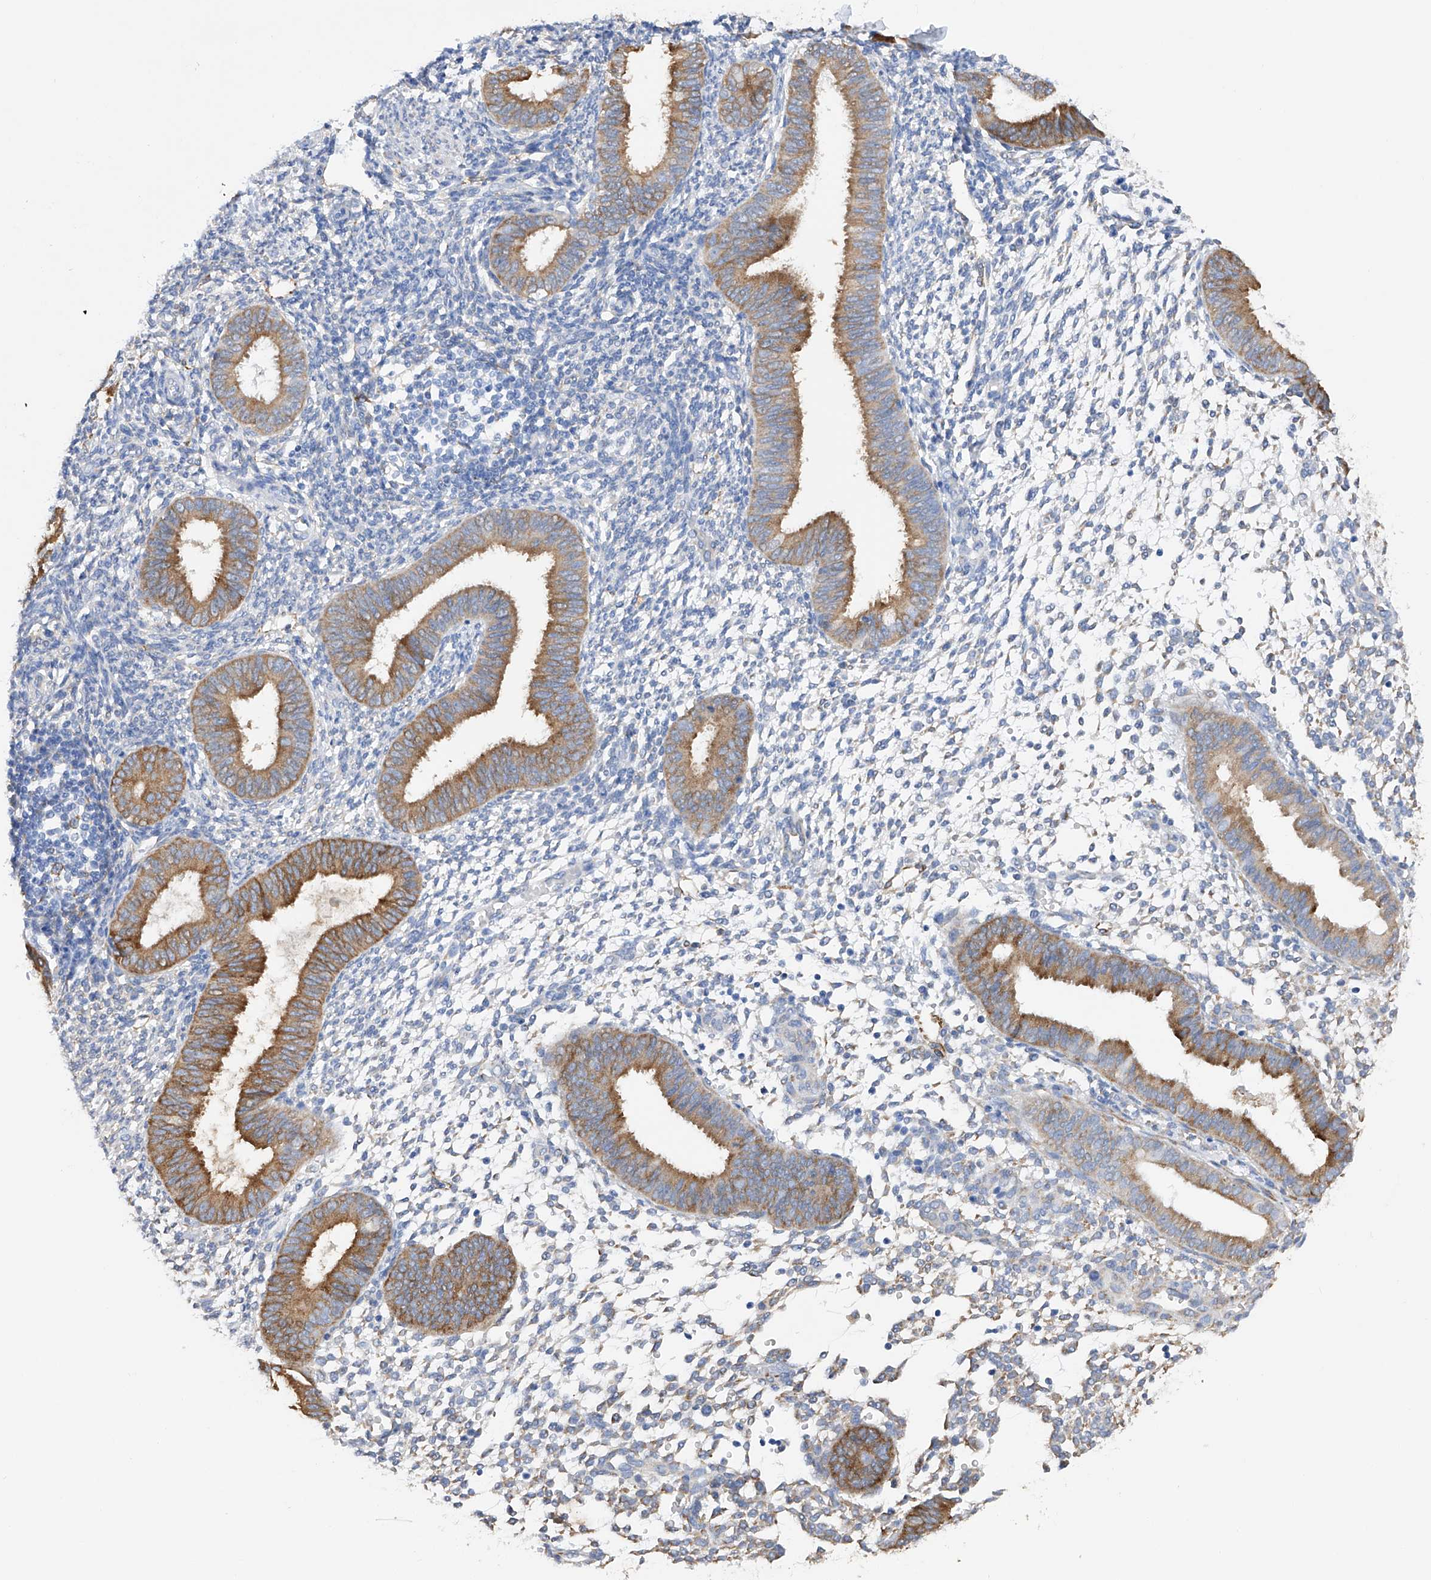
{"staining": {"intensity": "weak", "quantity": "<25%", "location": "cytoplasmic/membranous"}, "tissue": "endometrium", "cell_type": "Cells in endometrial stroma", "image_type": "normal", "snomed": [{"axis": "morphology", "description": "Normal tissue, NOS"}, {"axis": "topography", "description": "Uterus"}, {"axis": "topography", "description": "Endometrium"}], "caption": "High power microscopy histopathology image of an immunohistochemistry photomicrograph of benign endometrium, revealing no significant expression in cells in endometrial stroma. Nuclei are stained in blue.", "gene": "PDIA5", "patient": {"sex": "female", "age": 48}}